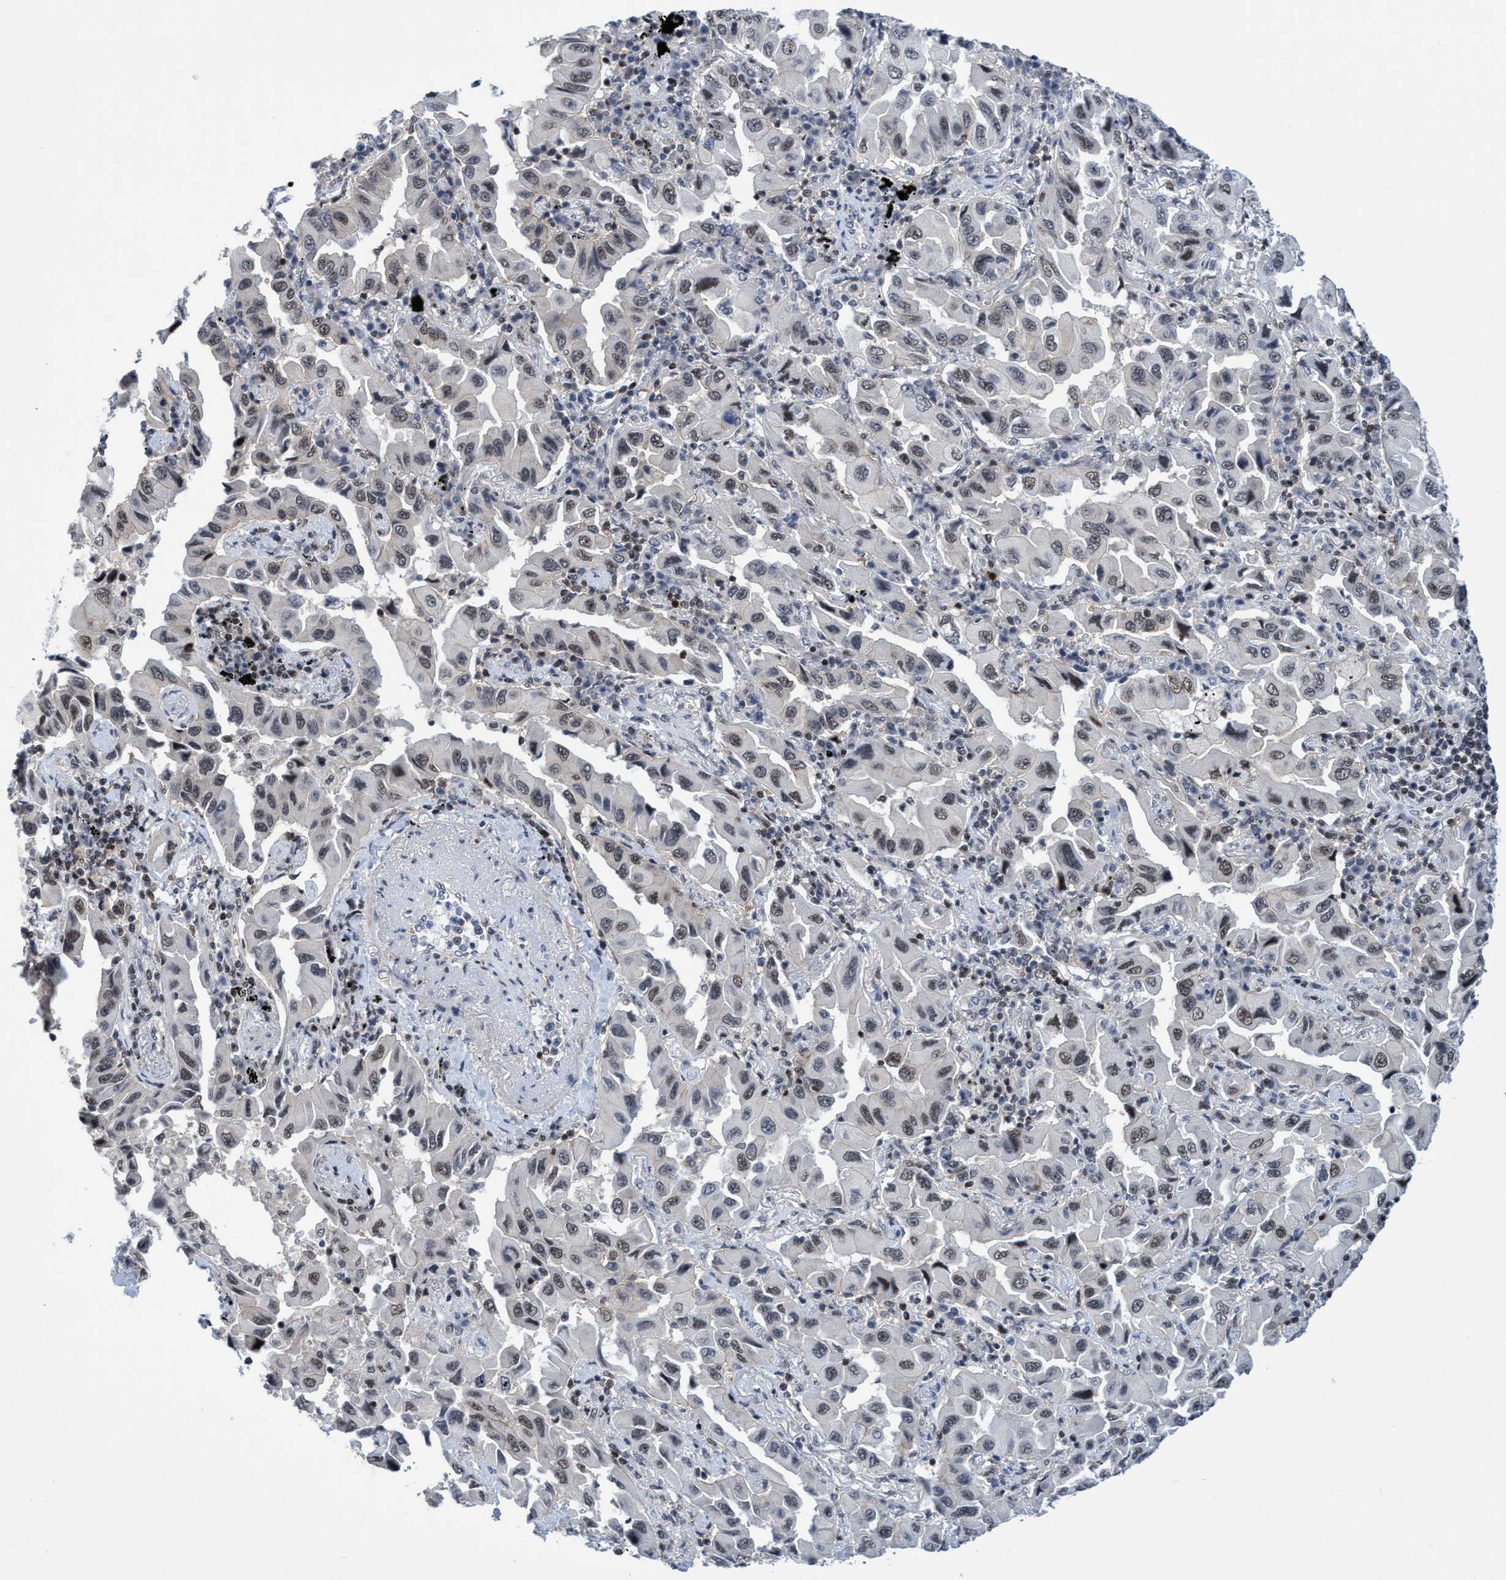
{"staining": {"intensity": "moderate", "quantity": "<25%", "location": "nuclear"}, "tissue": "lung cancer", "cell_type": "Tumor cells", "image_type": "cancer", "snomed": [{"axis": "morphology", "description": "Adenocarcinoma, NOS"}, {"axis": "topography", "description": "Lung"}], "caption": "Immunohistochemical staining of lung cancer exhibits moderate nuclear protein positivity in about <25% of tumor cells.", "gene": "C9orf78", "patient": {"sex": "female", "age": 65}}